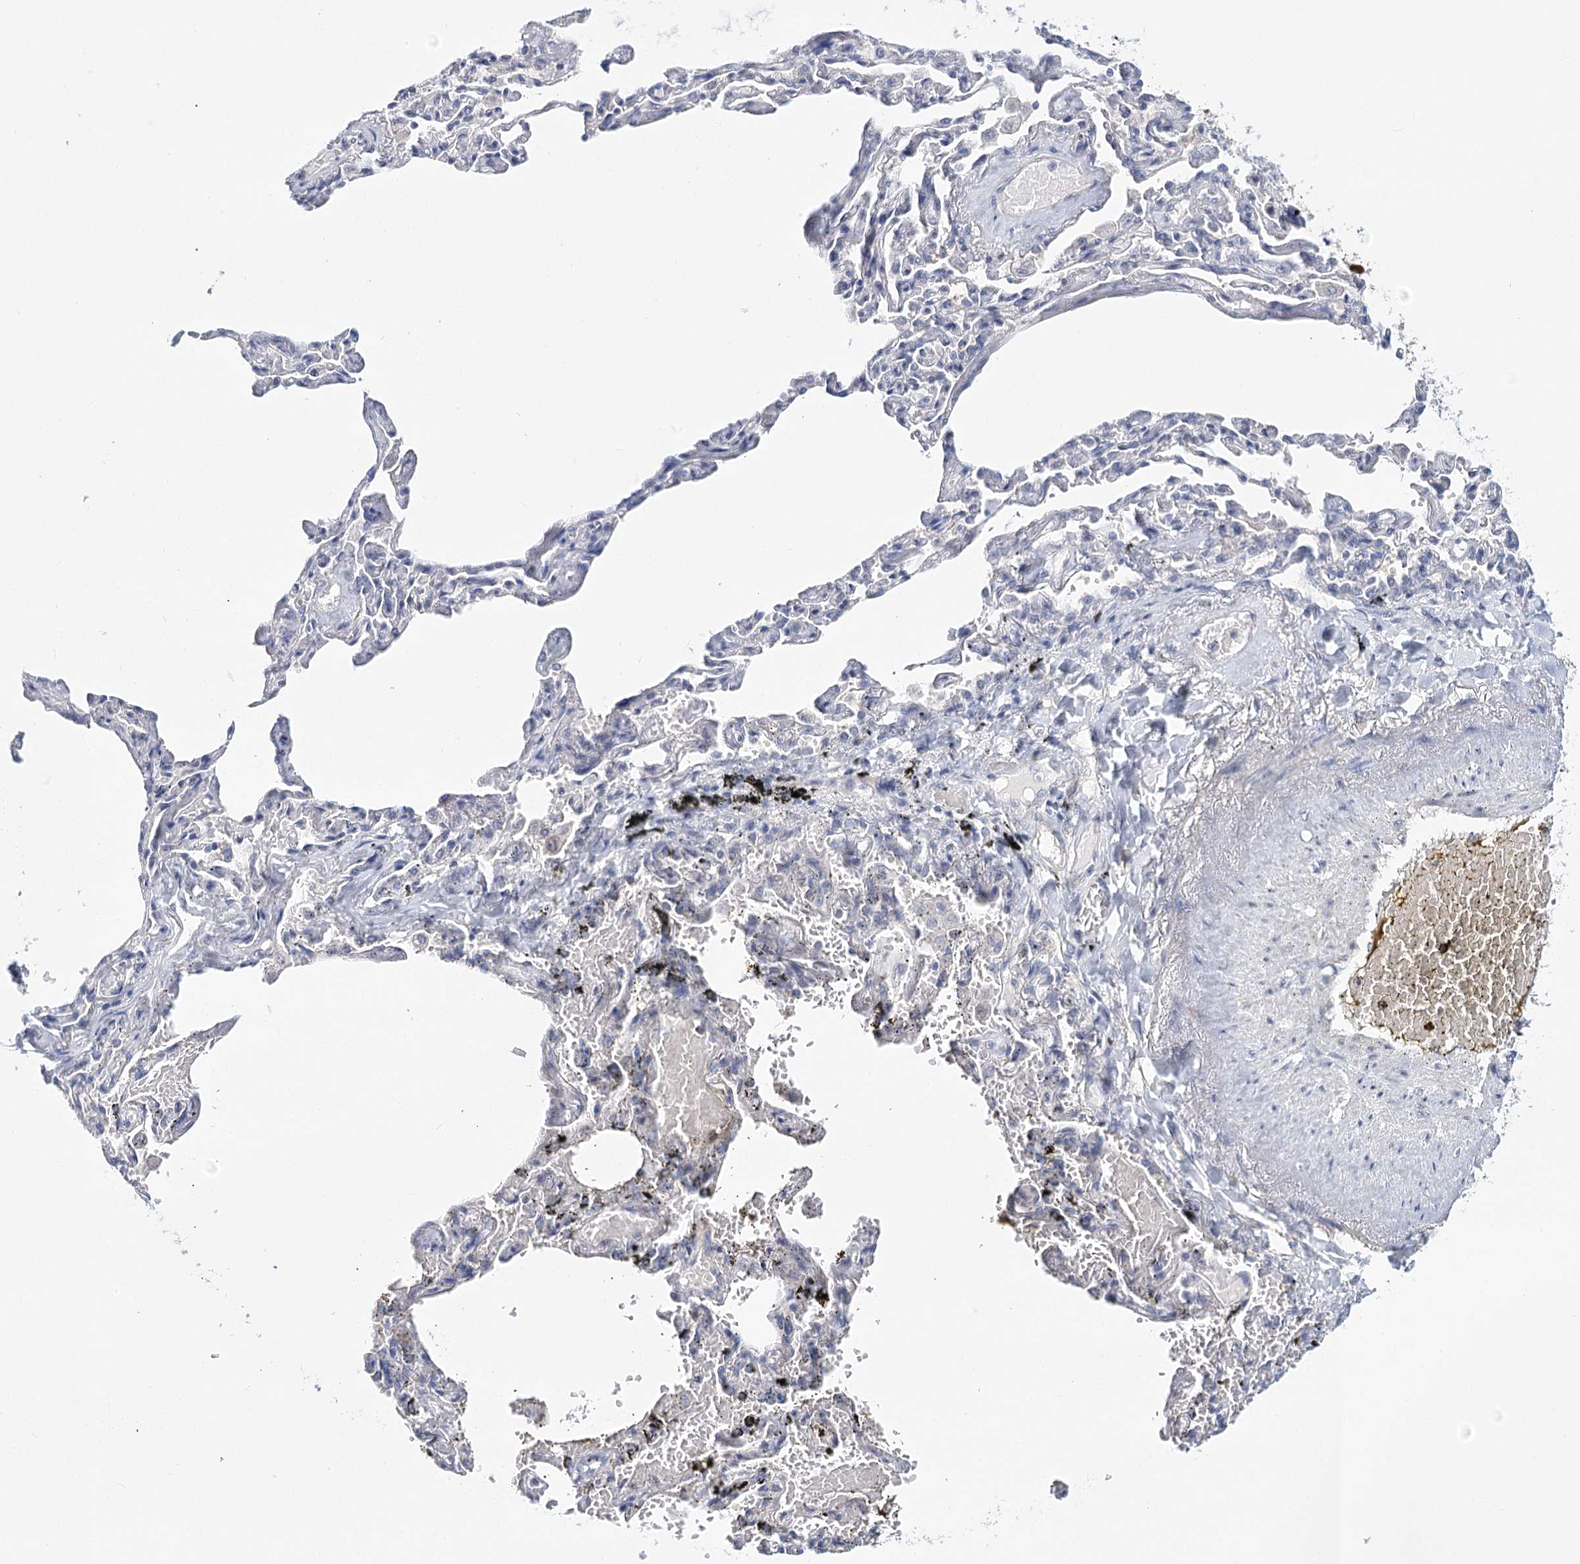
{"staining": {"intensity": "negative", "quantity": "none", "location": "none"}, "tissue": "lung cancer", "cell_type": "Tumor cells", "image_type": "cancer", "snomed": [{"axis": "morphology", "description": "Adenocarcinoma, NOS"}, {"axis": "topography", "description": "Lung"}], "caption": "The micrograph reveals no significant staining in tumor cells of lung cancer.", "gene": "TEX12", "patient": {"sex": "male", "age": 64}}